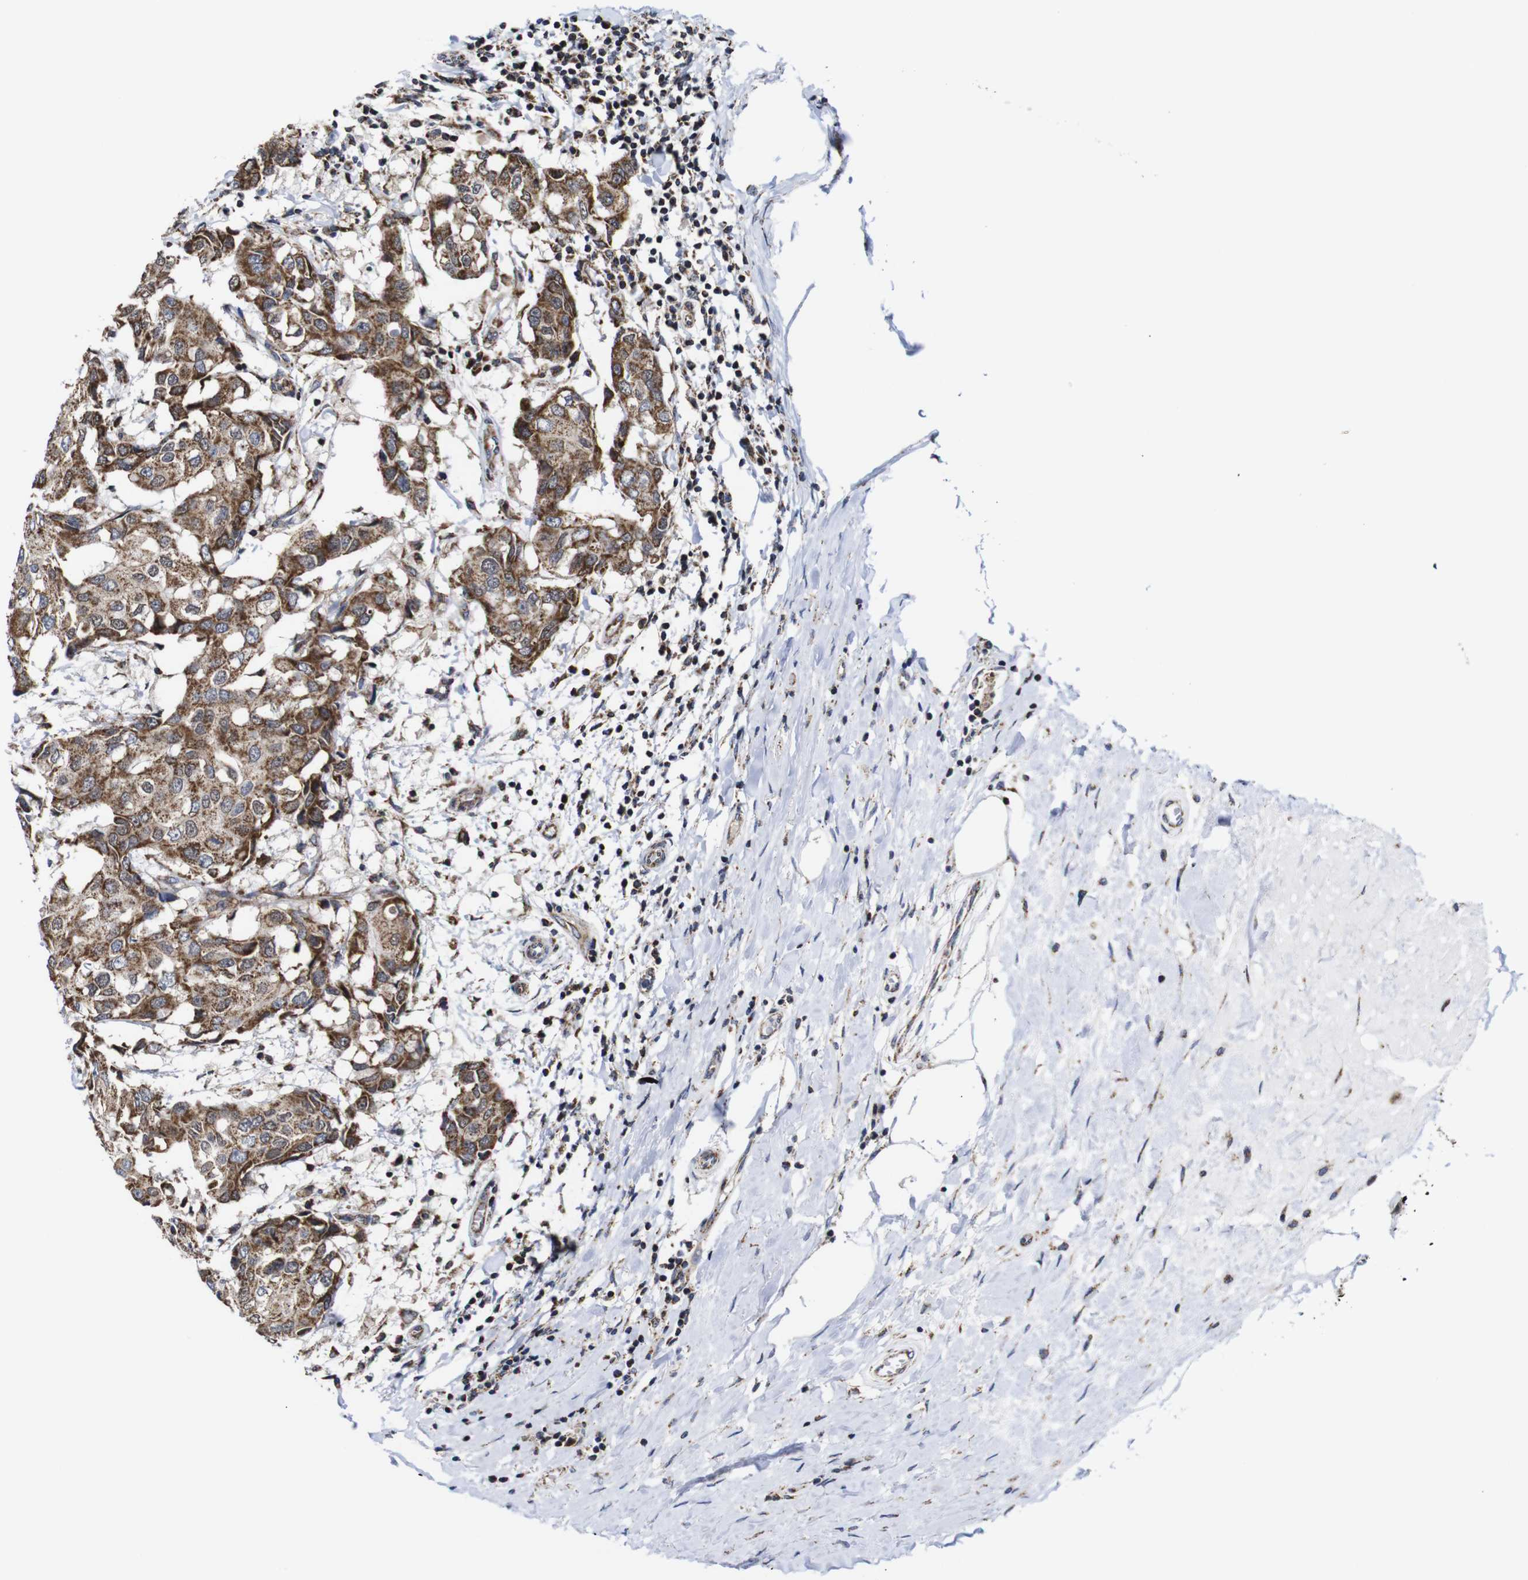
{"staining": {"intensity": "moderate", "quantity": ">75%", "location": "cytoplasmic/membranous"}, "tissue": "breast cancer", "cell_type": "Tumor cells", "image_type": "cancer", "snomed": [{"axis": "morphology", "description": "Duct carcinoma"}, {"axis": "topography", "description": "Breast"}], "caption": "The micrograph demonstrates staining of breast cancer, revealing moderate cytoplasmic/membranous protein staining (brown color) within tumor cells.", "gene": "C17orf80", "patient": {"sex": "female", "age": 27}}